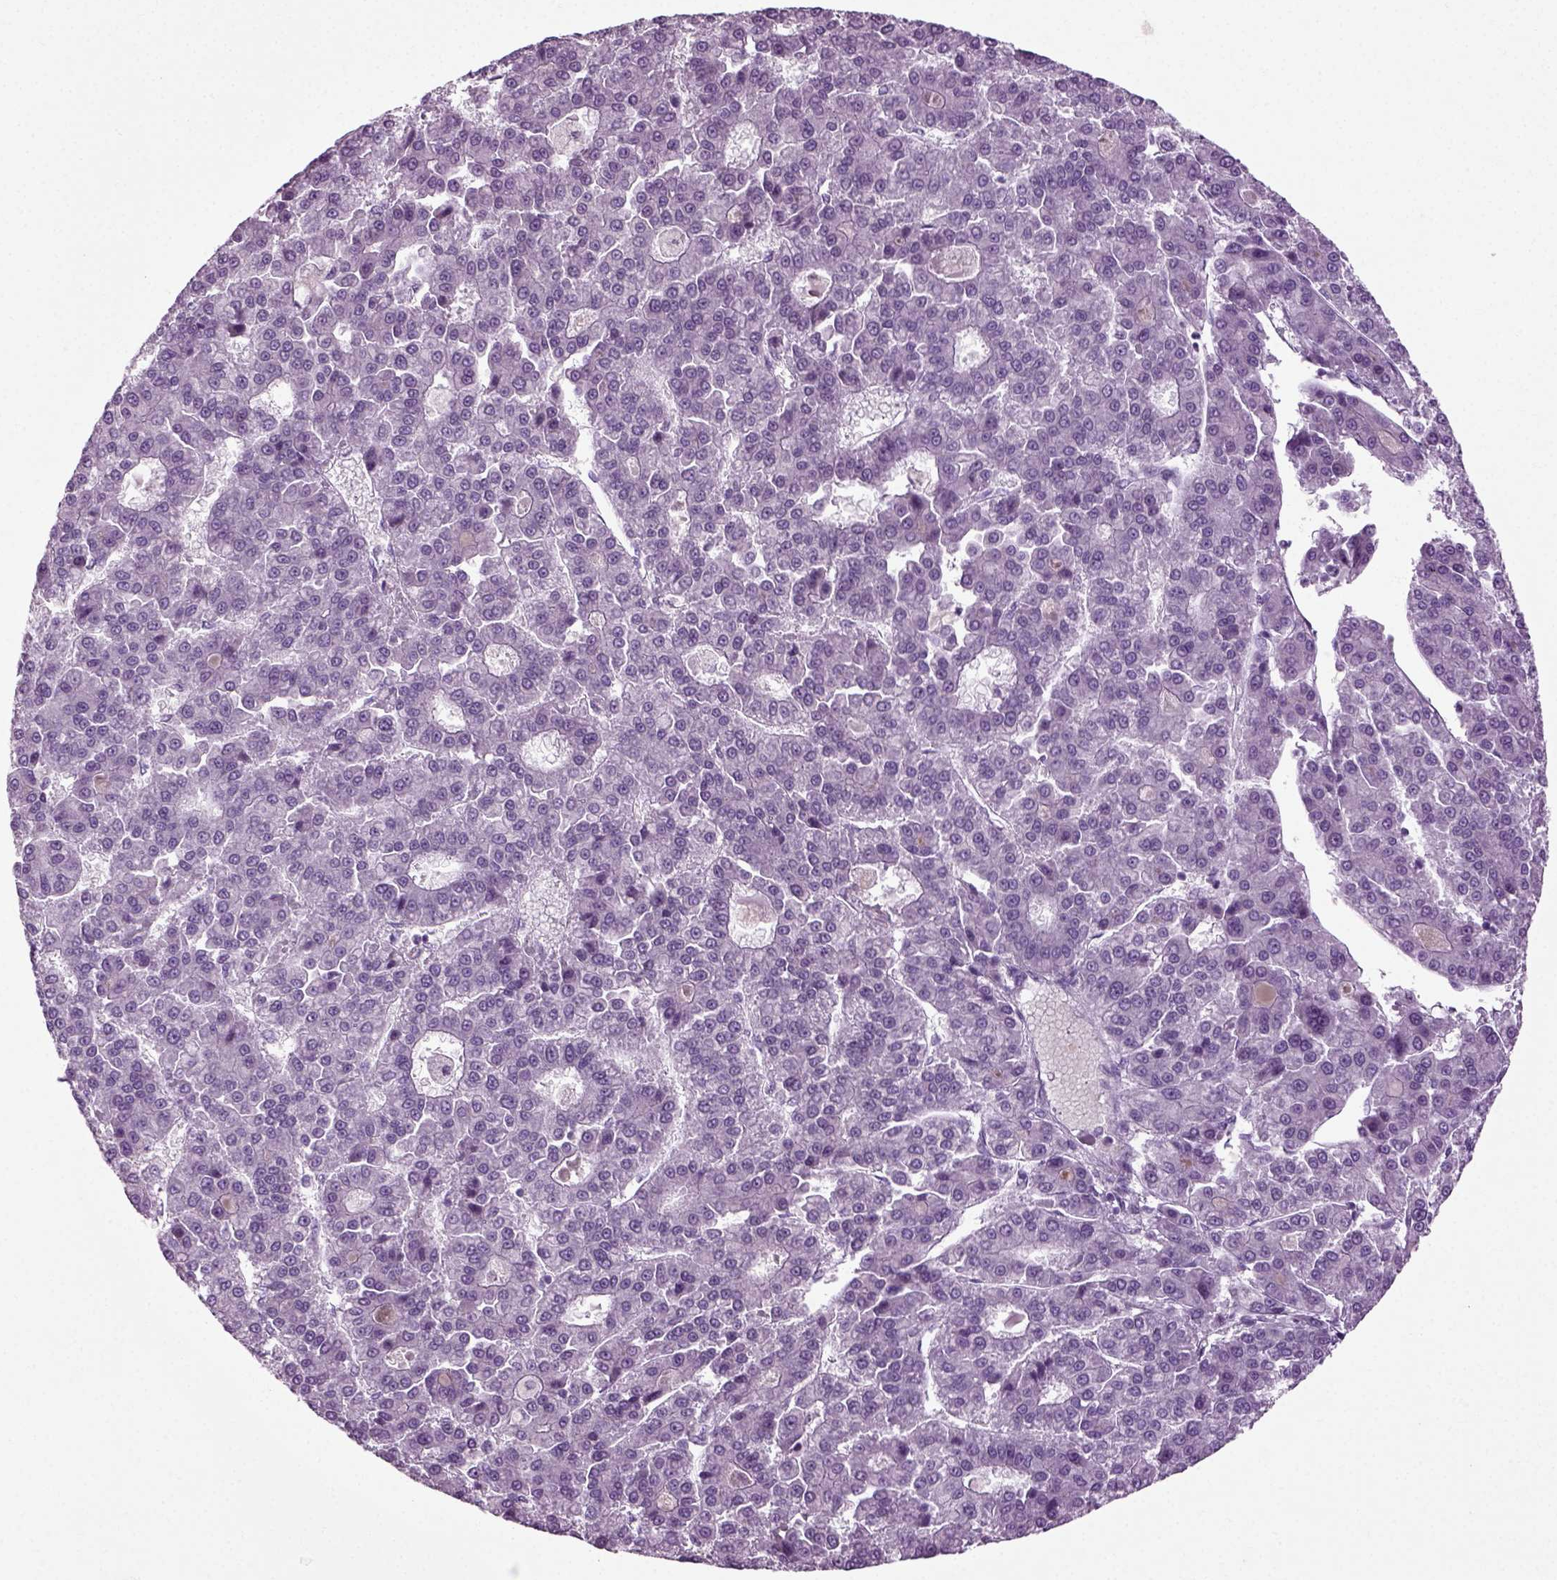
{"staining": {"intensity": "negative", "quantity": "none", "location": "none"}, "tissue": "liver cancer", "cell_type": "Tumor cells", "image_type": "cancer", "snomed": [{"axis": "morphology", "description": "Carcinoma, Hepatocellular, NOS"}, {"axis": "topography", "description": "Liver"}], "caption": "DAB immunohistochemical staining of liver cancer shows no significant positivity in tumor cells.", "gene": "ZC2HC1C", "patient": {"sex": "male", "age": 70}}